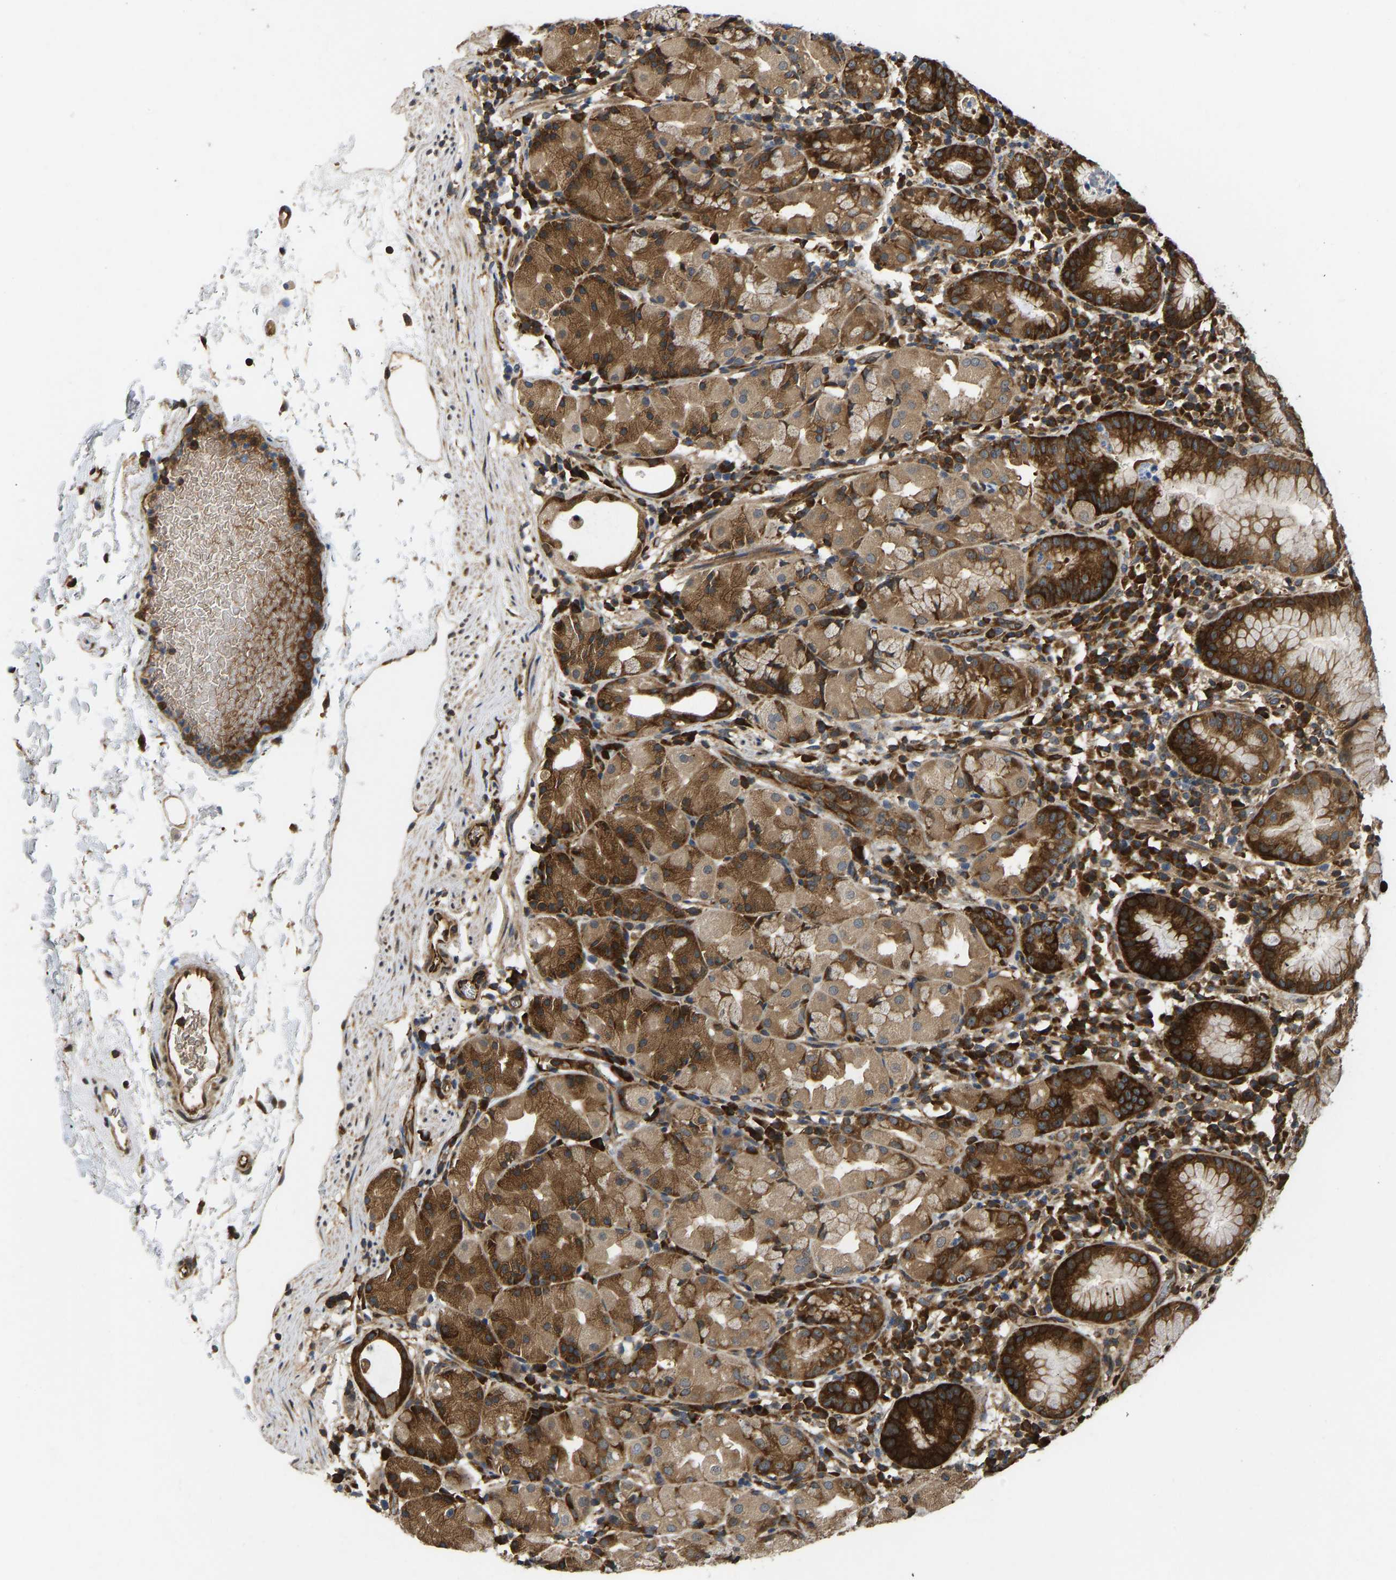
{"staining": {"intensity": "strong", "quantity": "25%-75%", "location": "cytoplasmic/membranous"}, "tissue": "stomach", "cell_type": "Glandular cells", "image_type": "normal", "snomed": [{"axis": "morphology", "description": "Normal tissue, NOS"}, {"axis": "topography", "description": "Stomach"}, {"axis": "topography", "description": "Stomach, lower"}], "caption": "IHC of benign stomach exhibits high levels of strong cytoplasmic/membranous expression in approximately 25%-75% of glandular cells. (IHC, brightfield microscopy, high magnification).", "gene": "RASGRF2", "patient": {"sex": "female", "age": 75}}